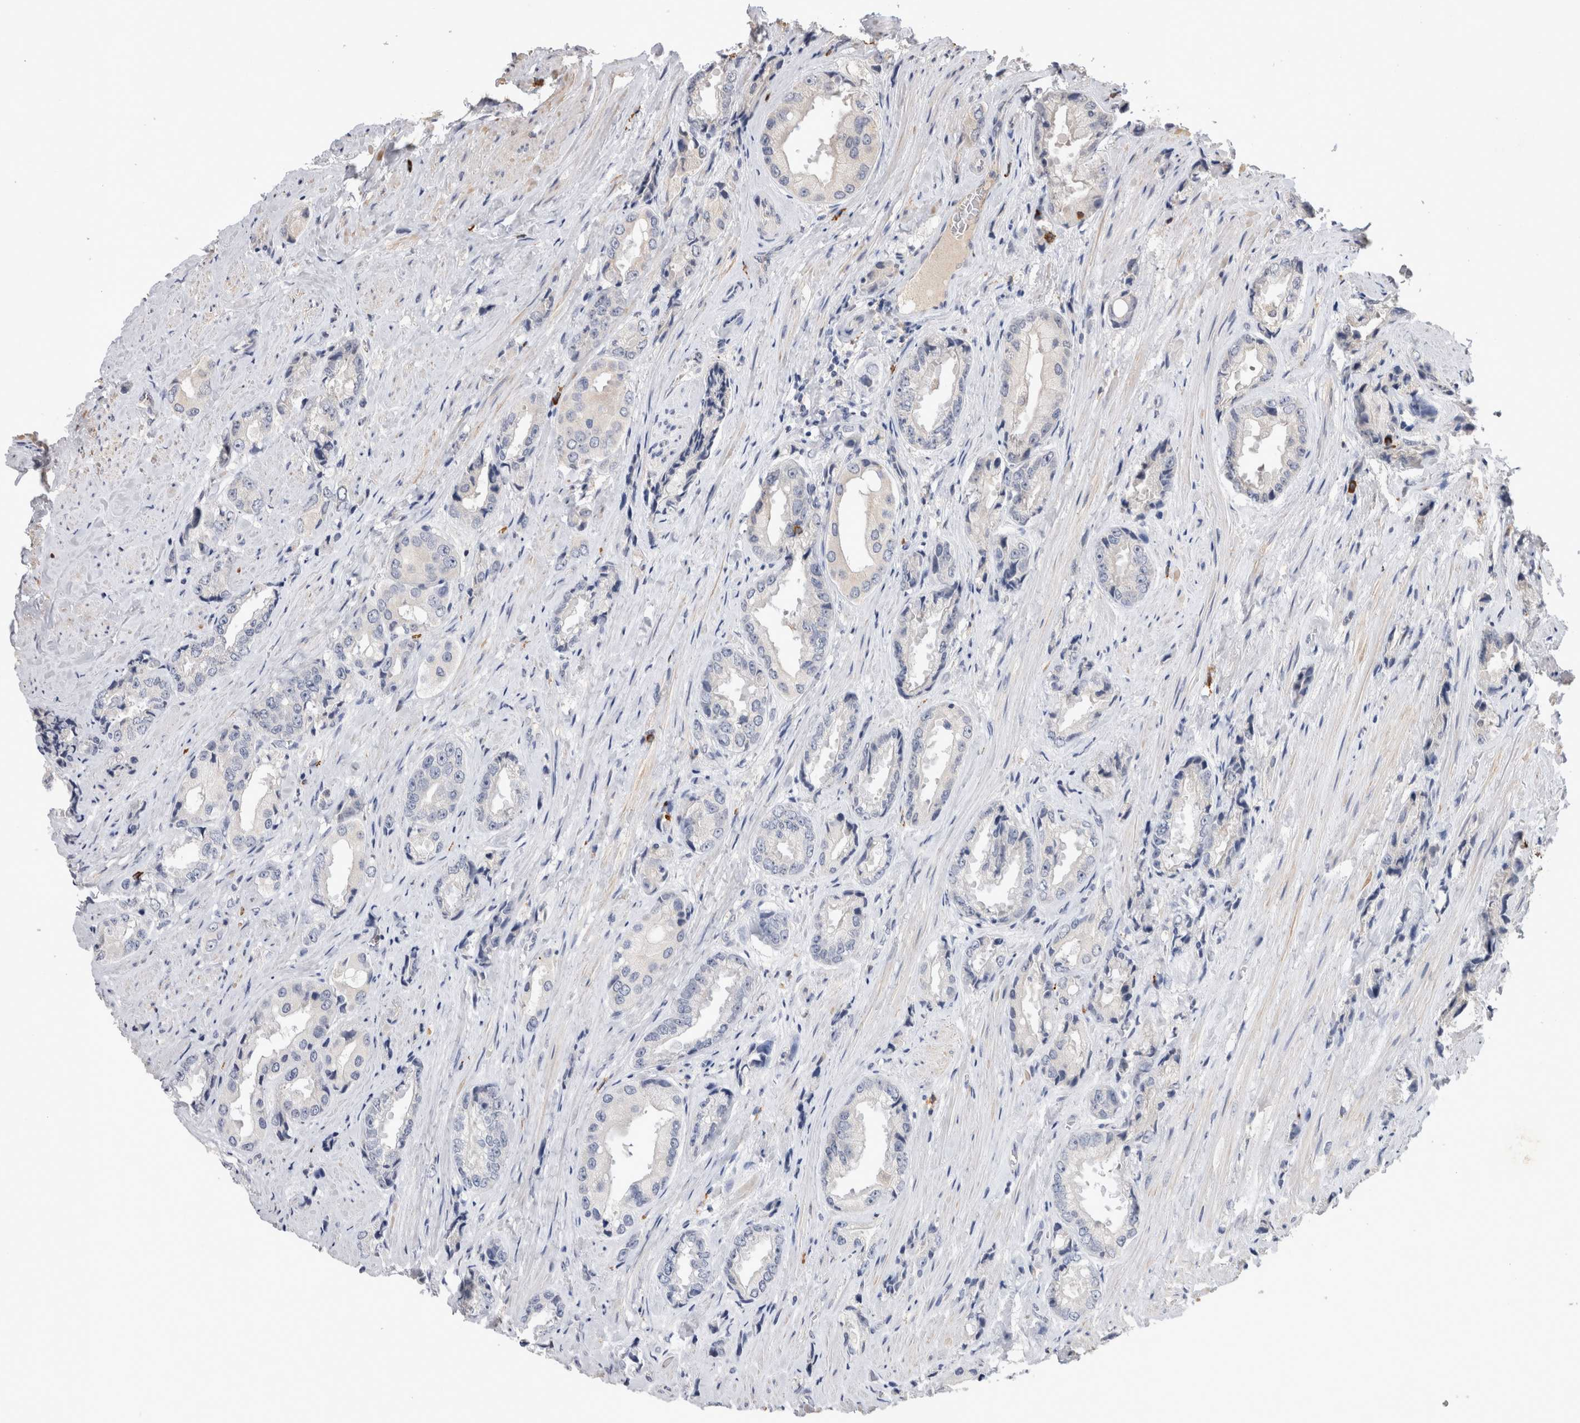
{"staining": {"intensity": "negative", "quantity": "none", "location": "none"}, "tissue": "prostate cancer", "cell_type": "Tumor cells", "image_type": "cancer", "snomed": [{"axis": "morphology", "description": "Adenocarcinoma, High grade"}, {"axis": "topography", "description": "Prostate"}], "caption": "IHC micrograph of neoplastic tissue: prostate cancer stained with DAB (3,3'-diaminobenzidine) reveals no significant protein expression in tumor cells.", "gene": "VSIG4", "patient": {"sex": "male", "age": 61}}